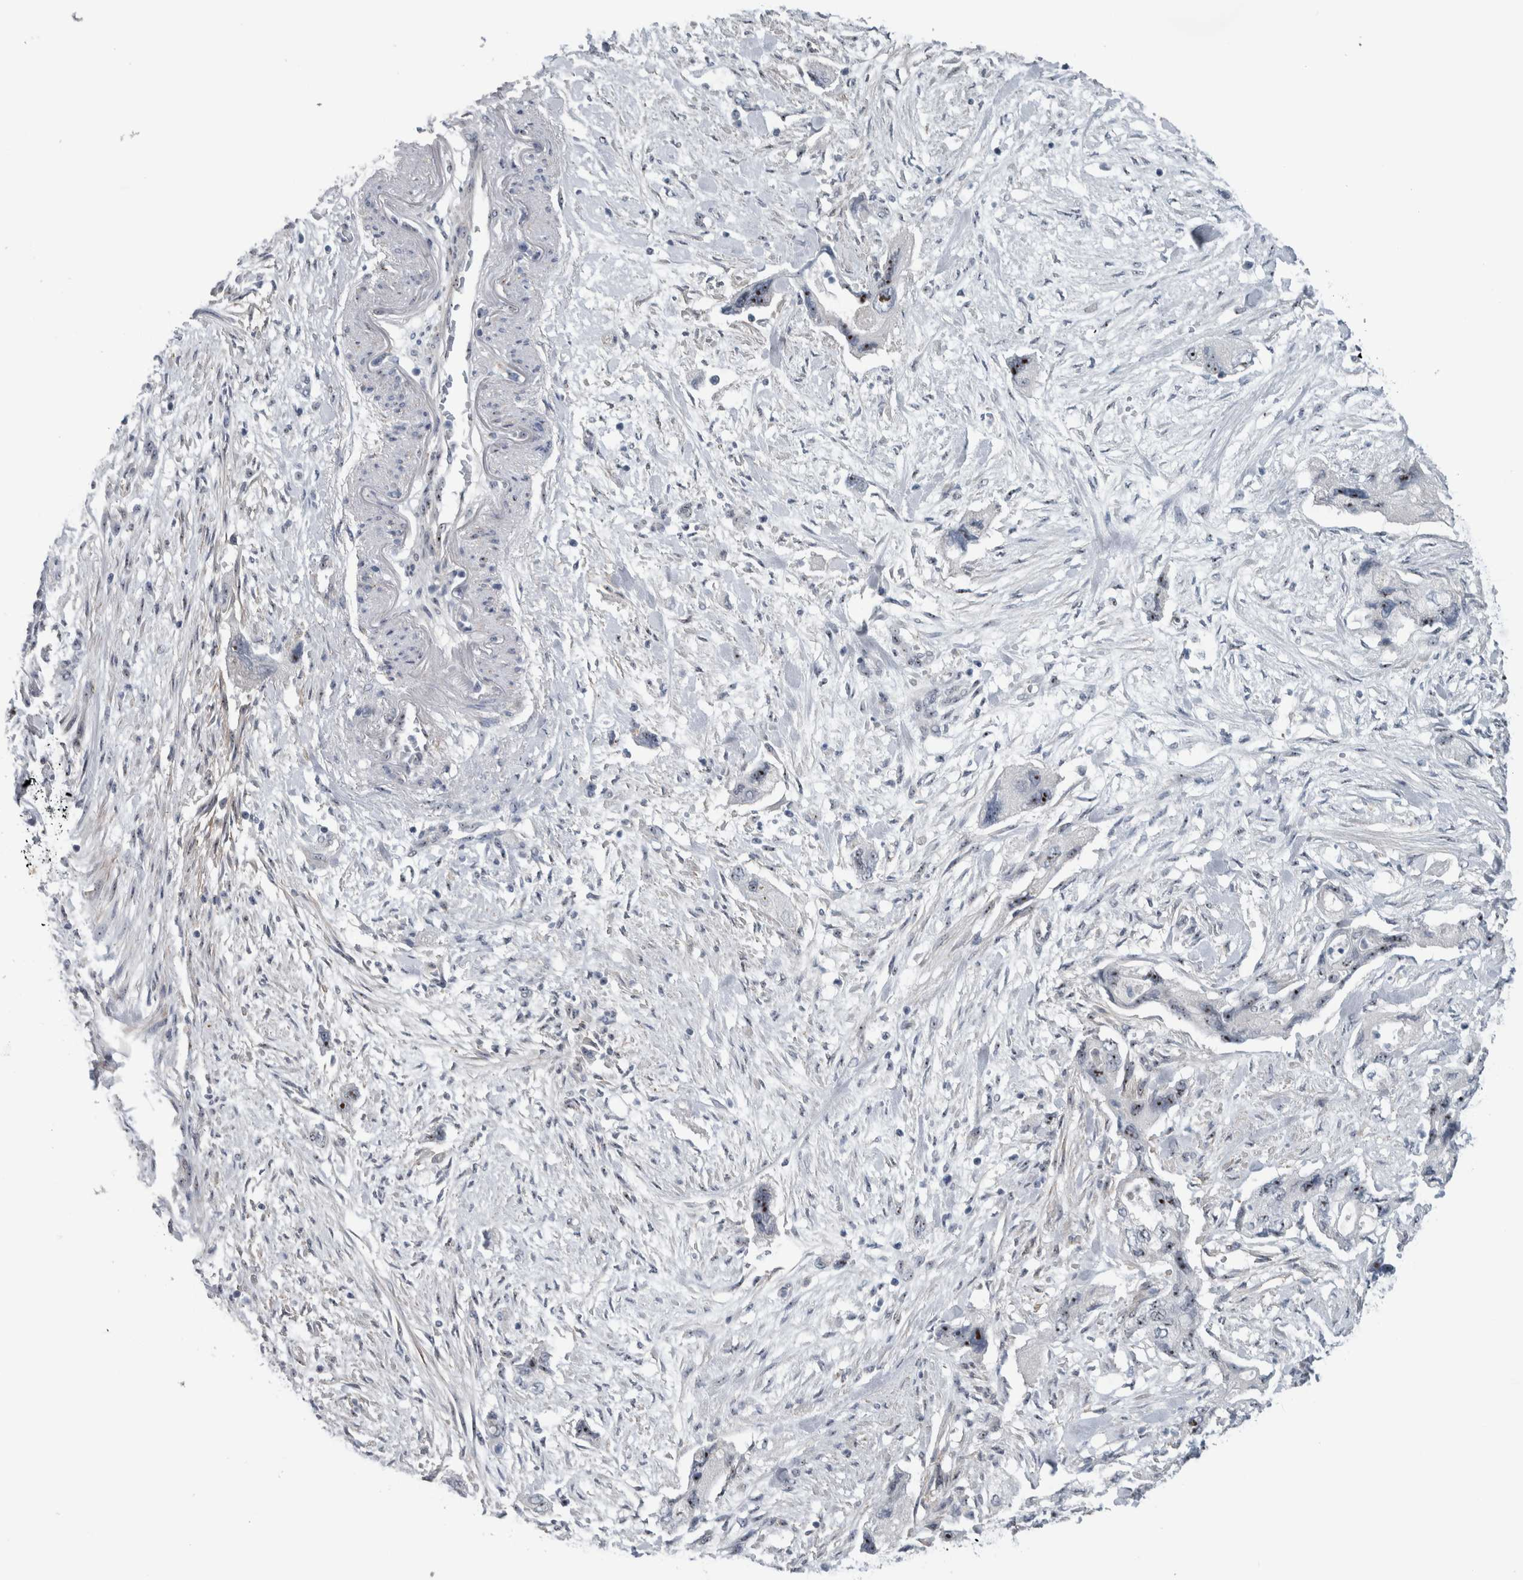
{"staining": {"intensity": "weak", "quantity": "25%-75%", "location": "nuclear"}, "tissue": "pancreatic cancer", "cell_type": "Tumor cells", "image_type": "cancer", "snomed": [{"axis": "morphology", "description": "Adenocarcinoma, NOS"}, {"axis": "topography", "description": "Pancreas"}], "caption": "Tumor cells display low levels of weak nuclear expression in about 25%-75% of cells in pancreatic cancer (adenocarcinoma).", "gene": "UTP6", "patient": {"sex": "female", "age": 73}}